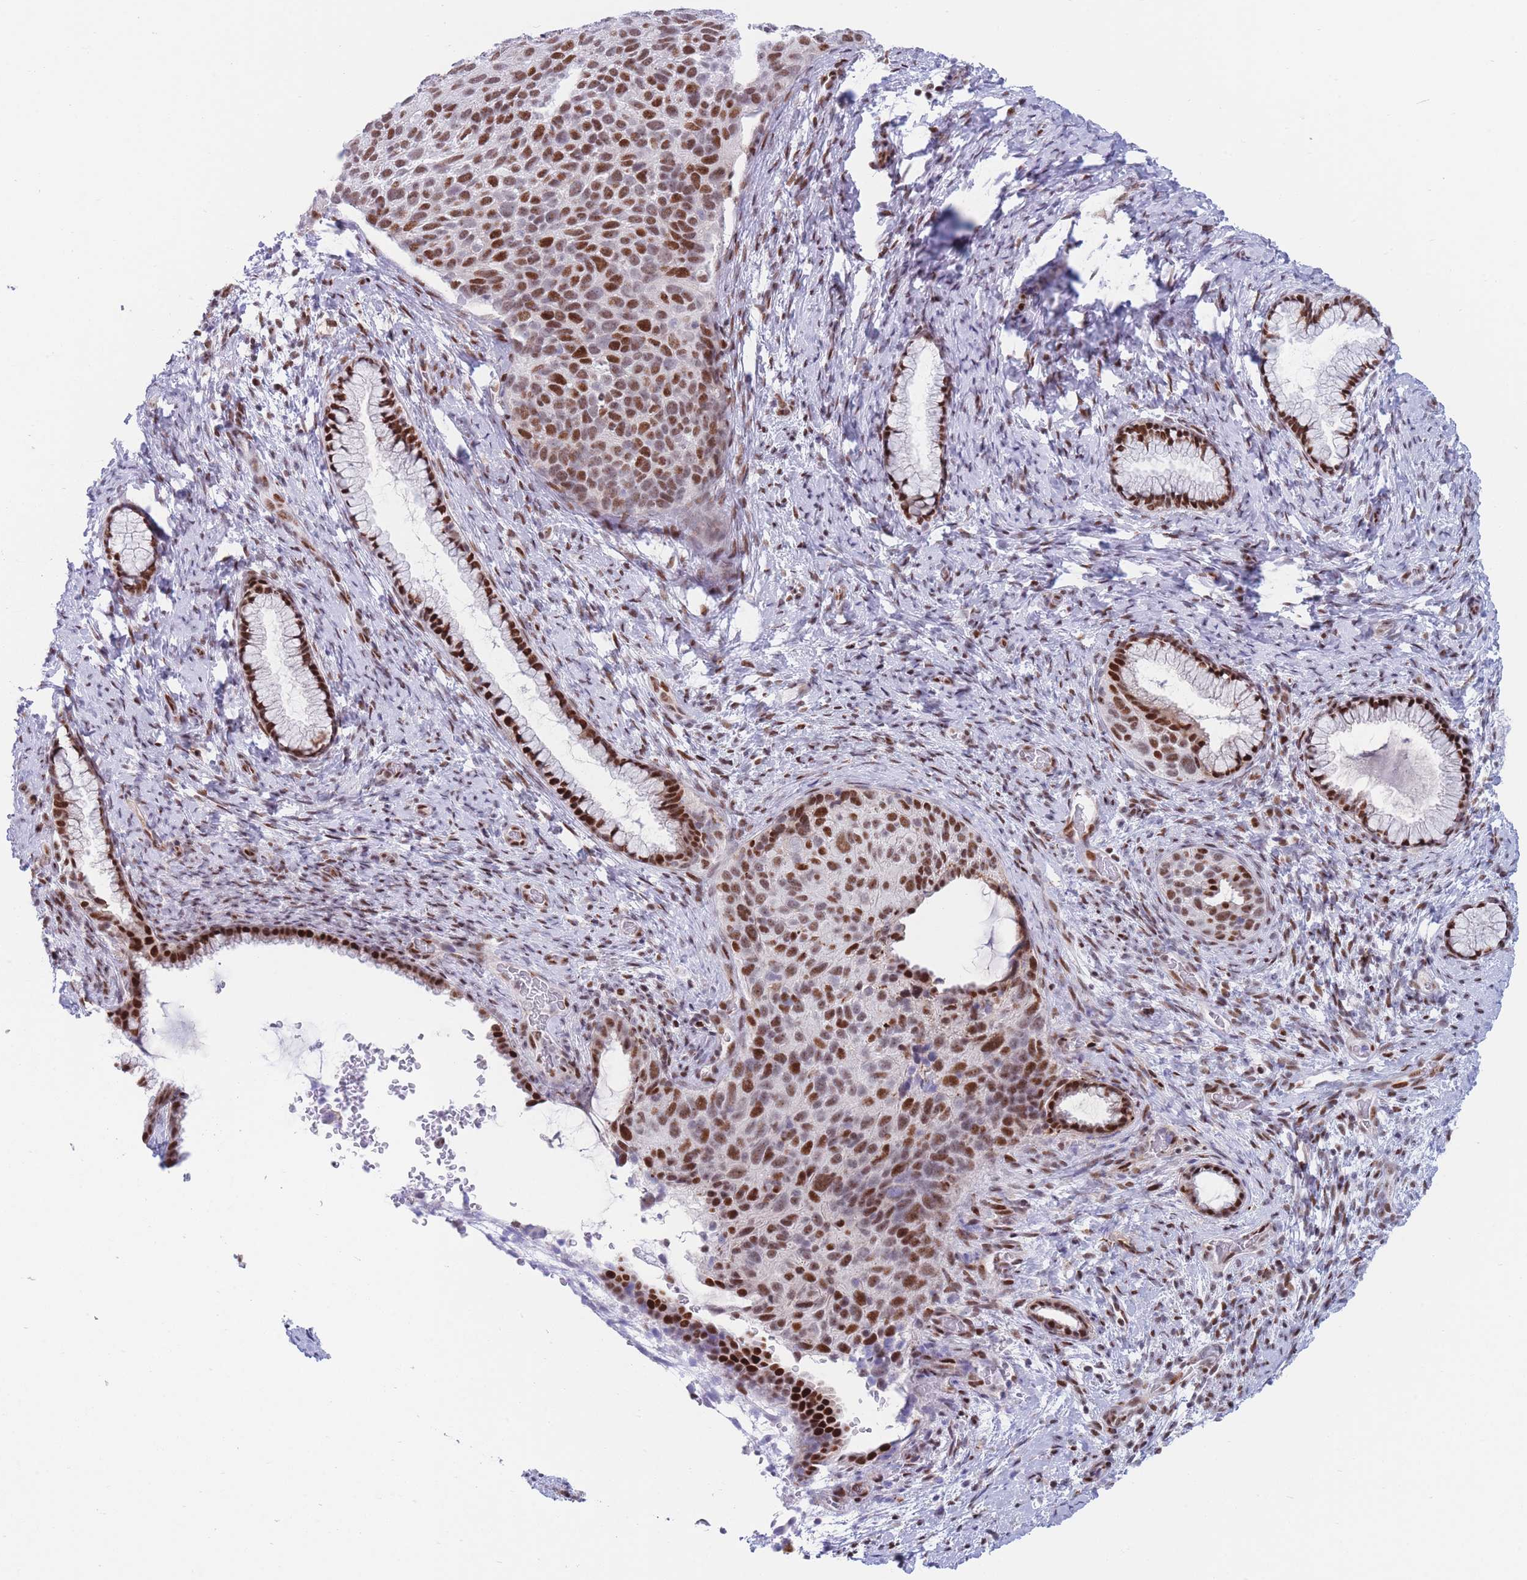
{"staining": {"intensity": "moderate", "quantity": ">75%", "location": "nuclear"}, "tissue": "cervical cancer", "cell_type": "Tumor cells", "image_type": "cancer", "snomed": [{"axis": "morphology", "description": "Squamous cell carcinoma, NOS"}, {"axis": "topography", "description": "Cervix"}], "caption": "Cervical squamous cell carcinoma stained with a protein marker demonstrates moderate staining in tumor cells.", "gene": "DNAJC3", "patient": {"sex": "female", "age": 80}}